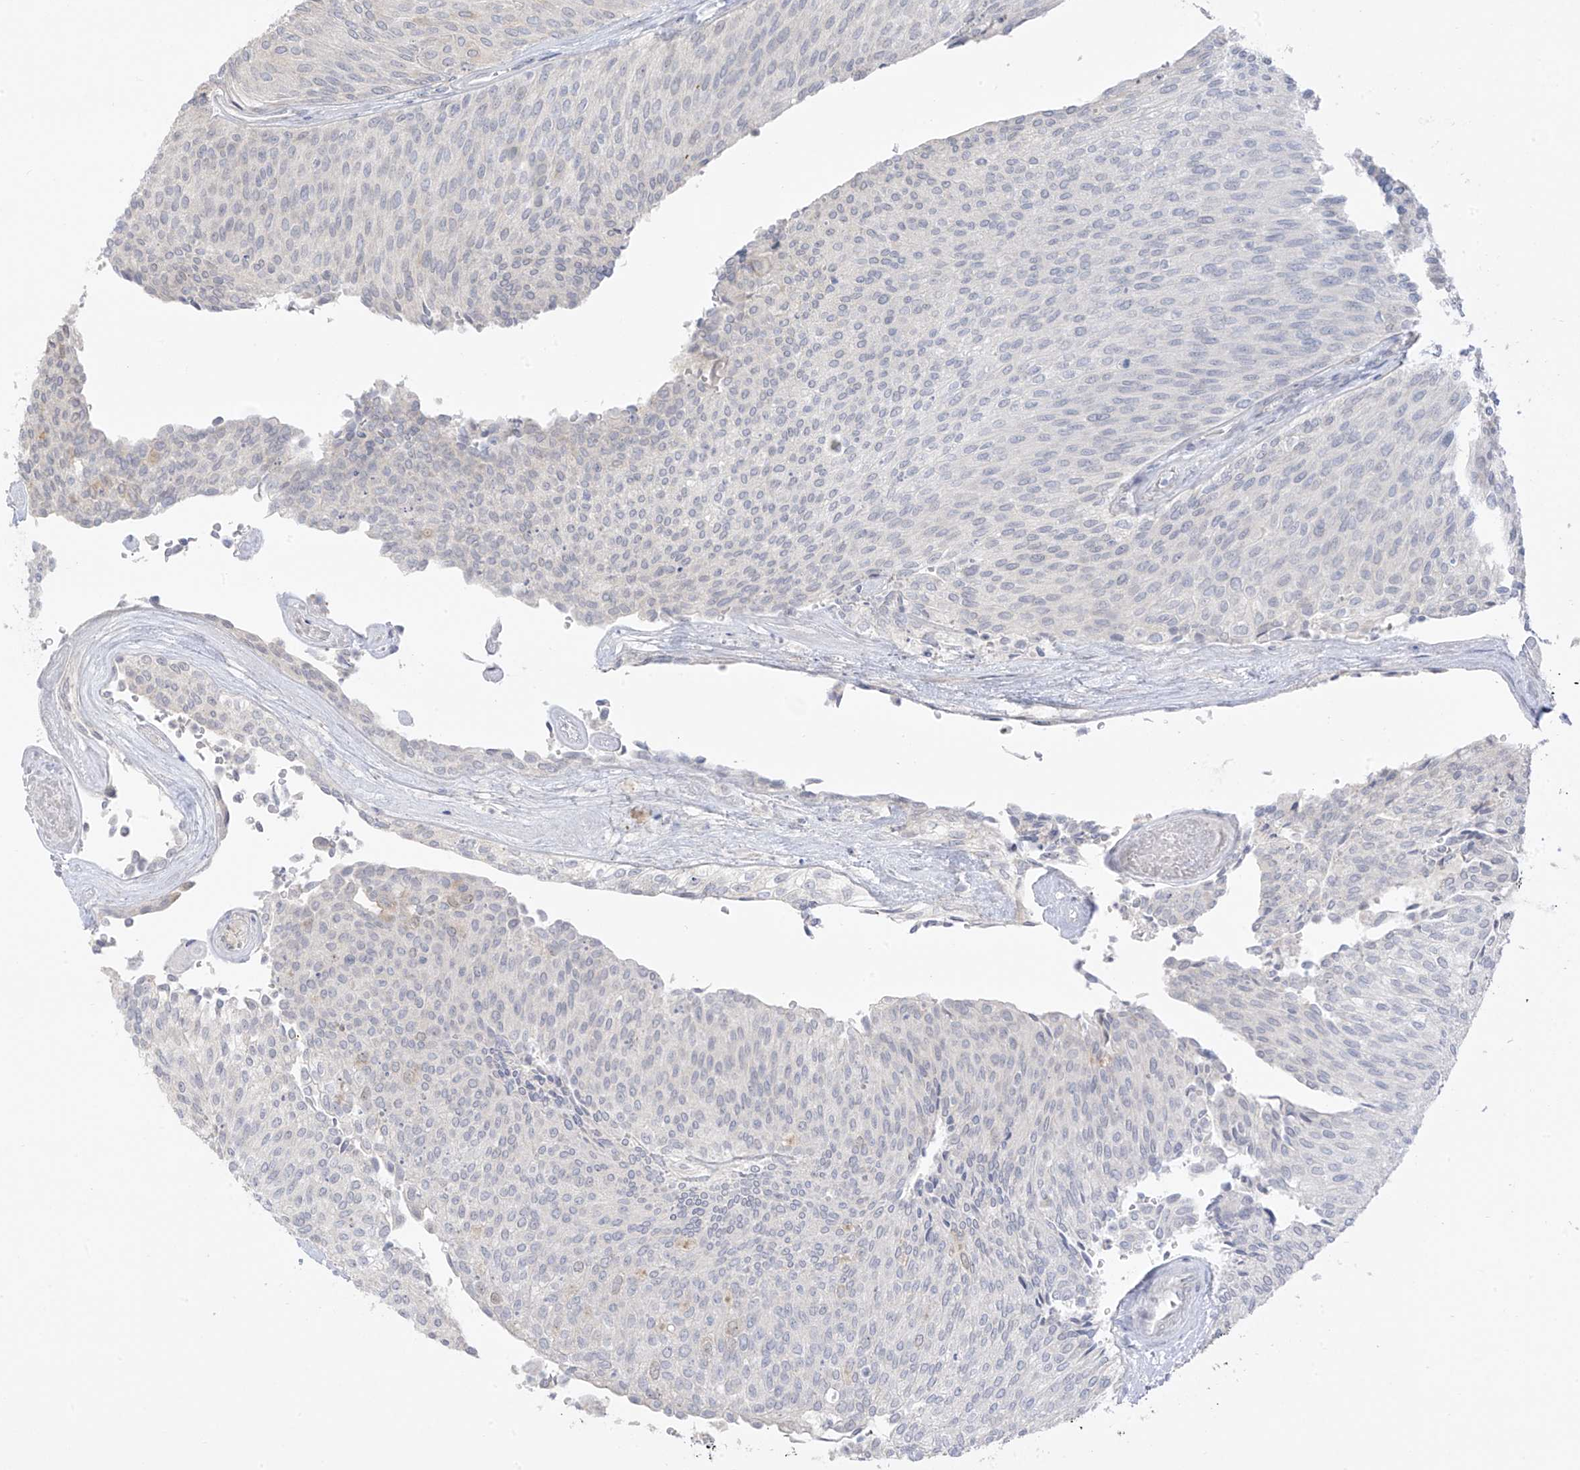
{"staining": {"intensity": "negative", "quantity": "none", "location": "none"}, "tissue": "urothelial cancer", "cell_type": "Tumor cells", "image_type": "cancer", "snomed": [{"axis": "morphology", "description": "Urothelial carcinoma, Low grade"}, {"axis": "topography", "description": "Urinary bladder"}], "caption": "Image shows no protein staining in tumor cells of urothelial carcinoma (low-grade) tissue. (Stains: DAB (3,3'-diaminobenzidine) IHC with hematoxylin counter stain, Microscopy: brightfield microscopy at high magnification).", "gene": "DCDC2", "patient": {"sex": "female", "age": 79}}